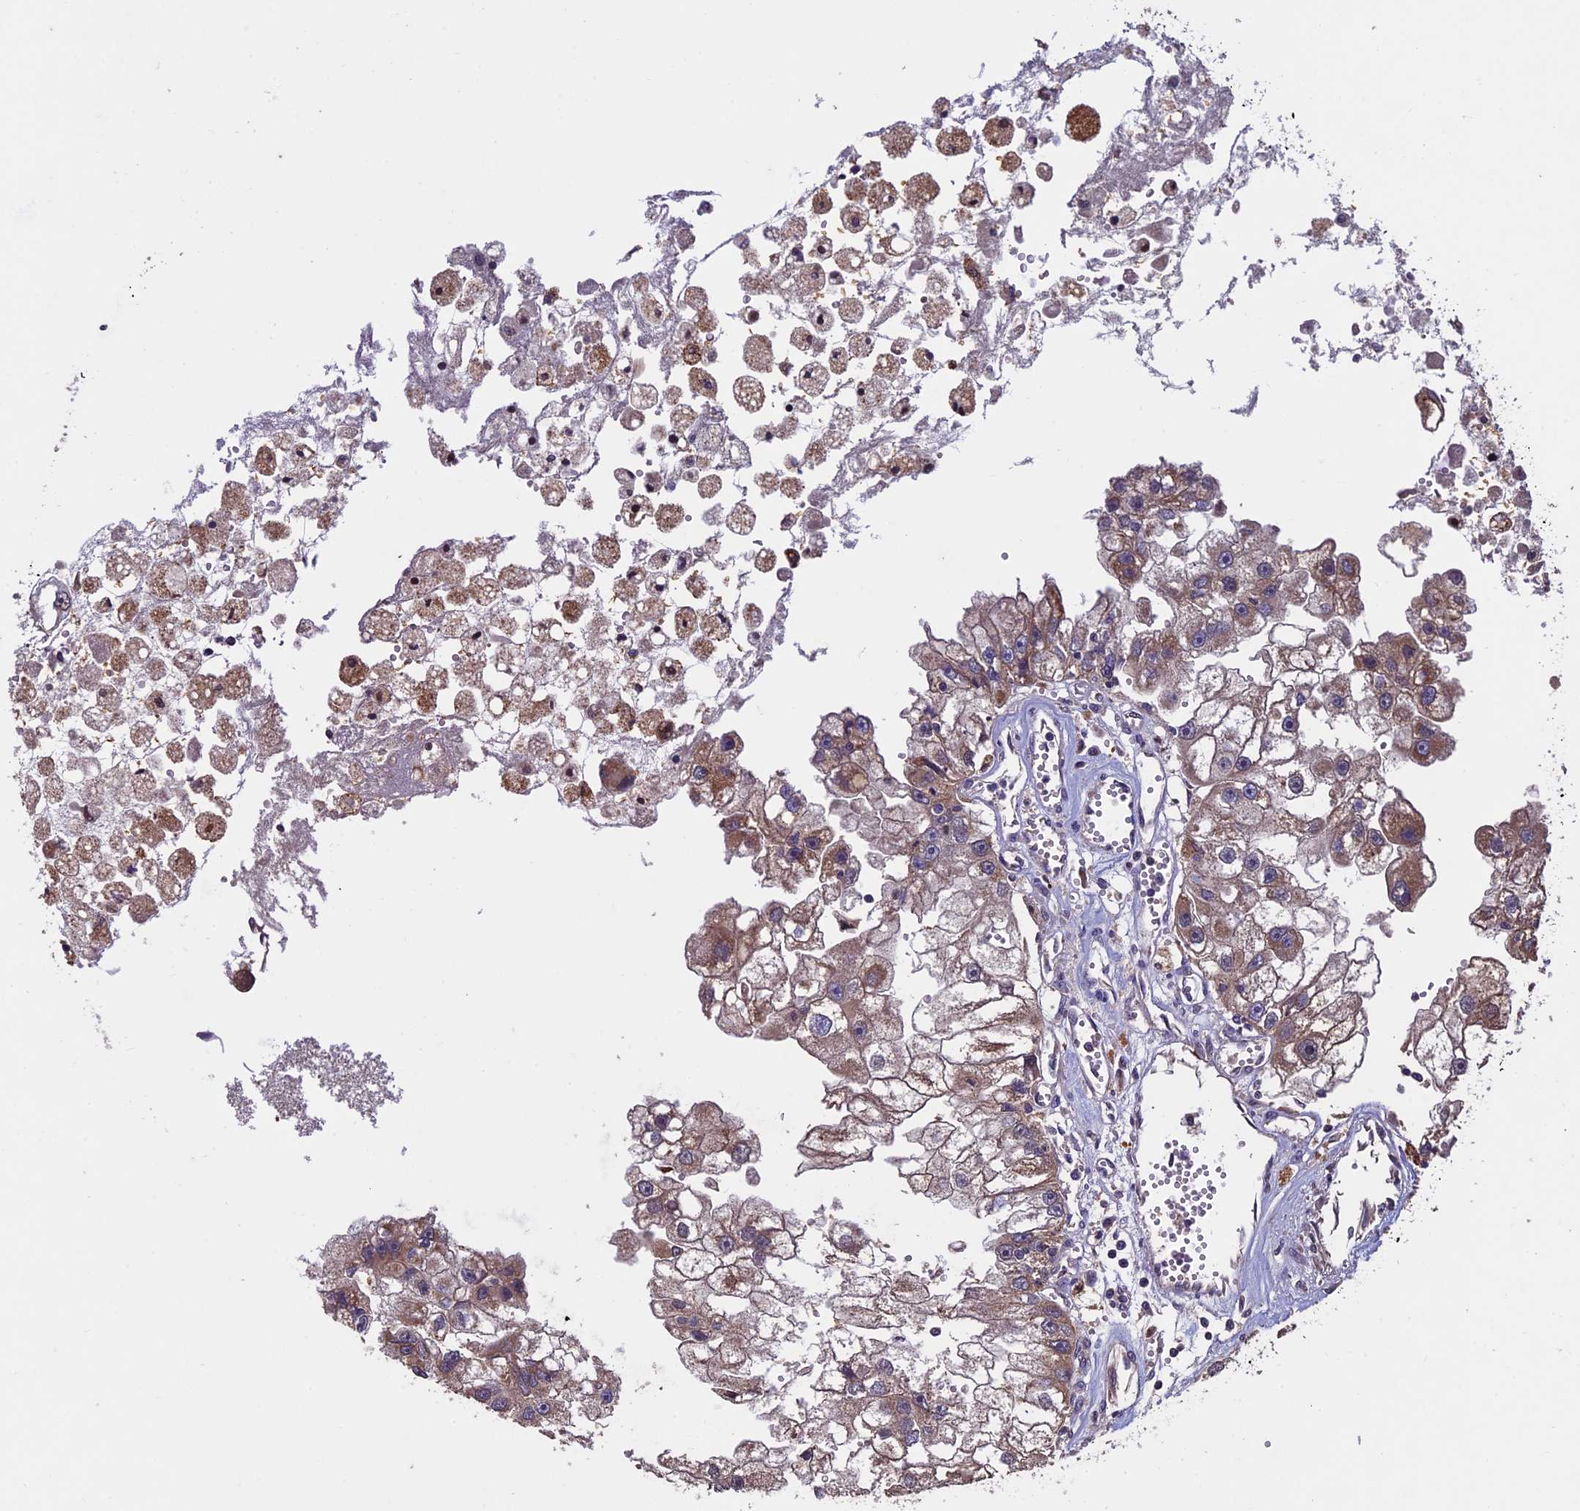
{"staining": {"intensity": "weak", "quantity": ">75%", "location": "cytoplasmic/membranous"}, "tissue": "renal cancer", "cell_type": "Tumor cells", "image_type": "cancer", "snomed": [{"axis": "morphology", "description": "Adenocarcinoma, NOS"}, {"axis": "topography", "description": "Kidney"}], "caption": "Human adenocarcinoma (renal) stained with a brown dye shows weak cytoplasmic/membranous positive expression in about >75% of tumor cells.", "gene": "RNF17", "patient": {"sex": "male", "age": 63}}